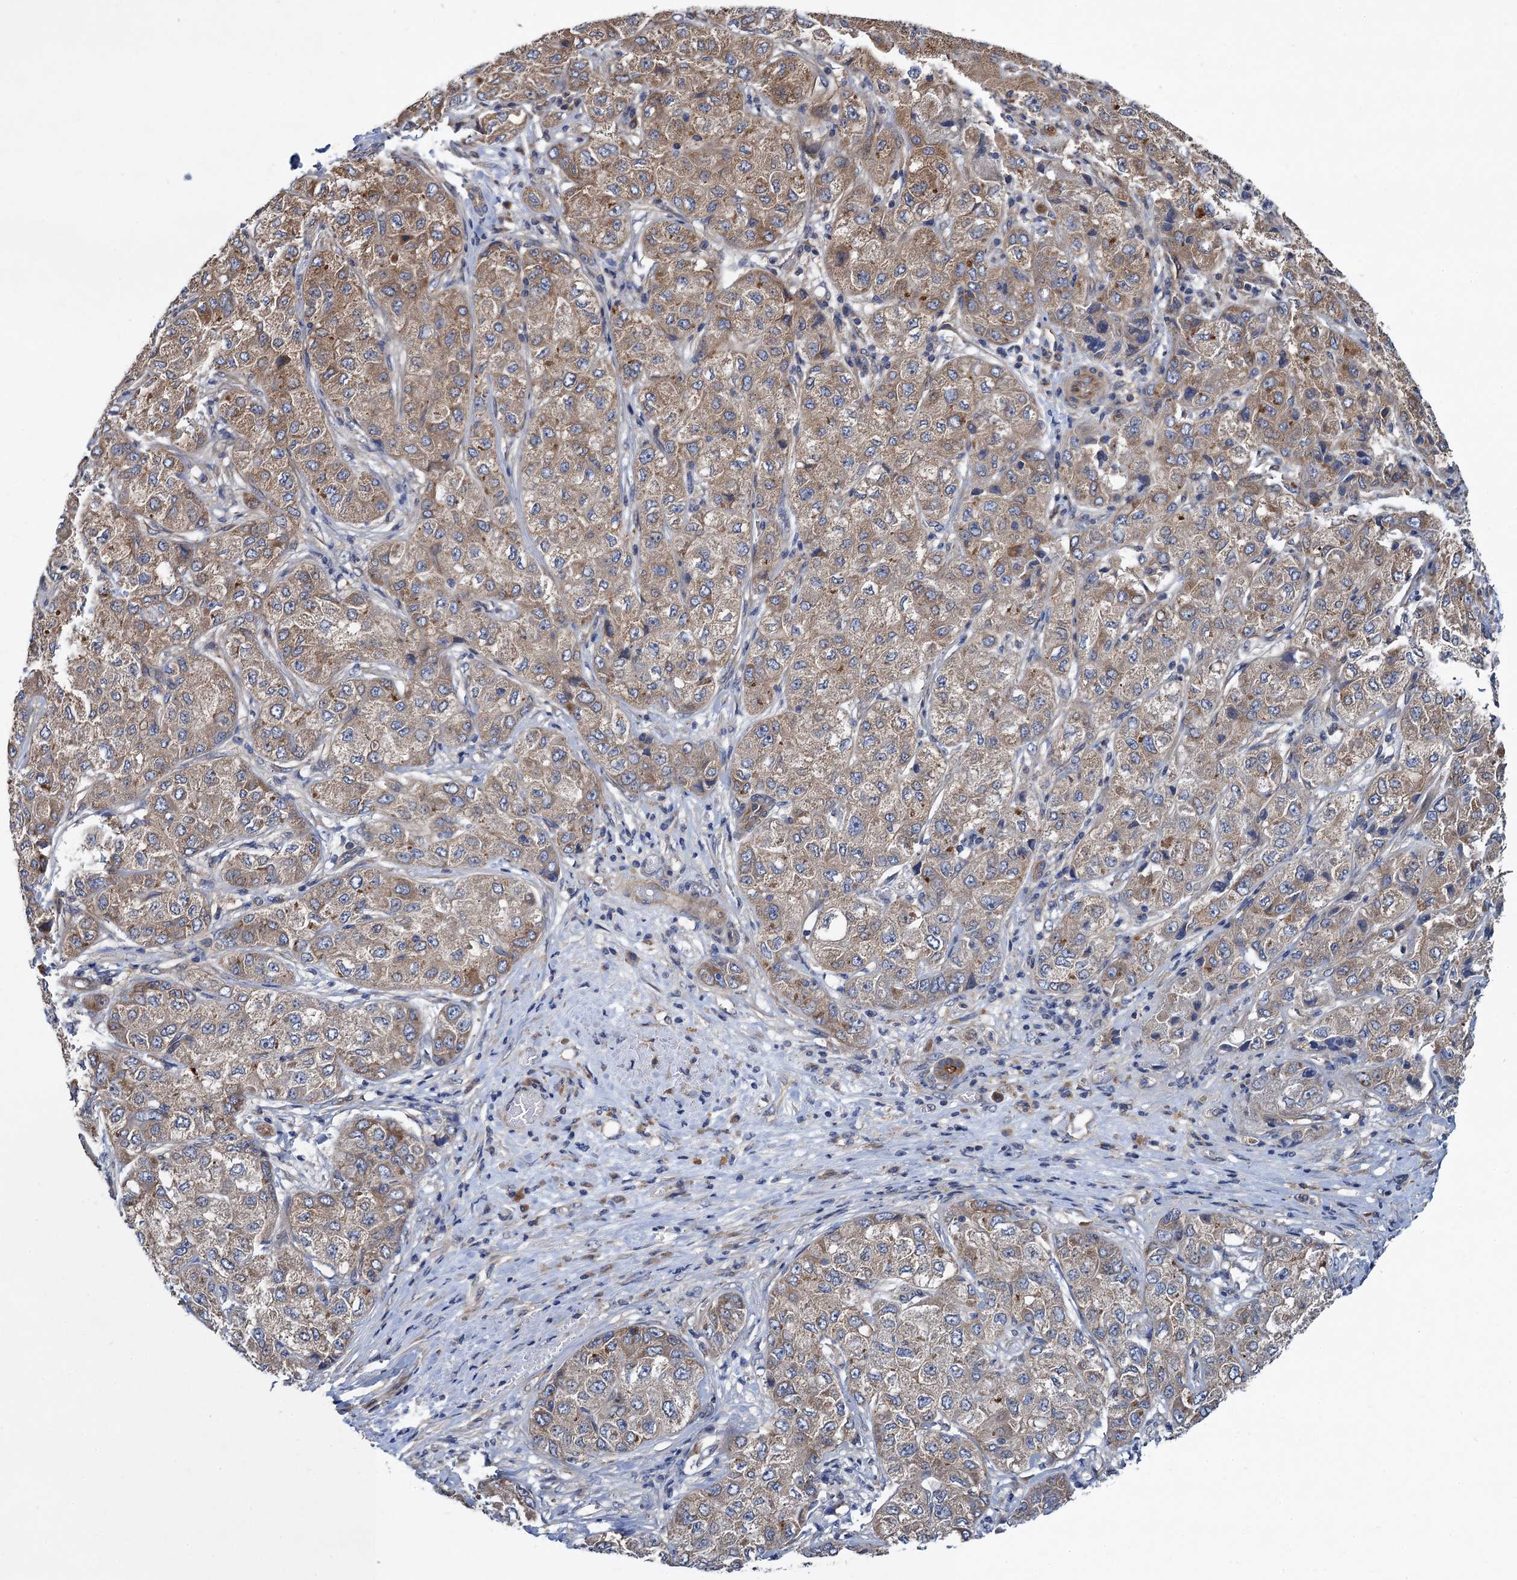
{"staining": {"intensity": "moderate", "quantity": ">75%", "location": "cytoplasmic/membranous"}, "tissue": "liver cancer", "cell_type": "Tumor cells", "image_type": "cancer", "snomed": [{"axis": "morphology", "description": "Carcinoma, Hepatocellular, NOS"}, {"axis": "topography", "description": "Liver"}], "caption": "The photomicrograph exhibits staining of liver cancer (hepatocellular carcinoma), revealing moderate cytoplasmic/membranous protein staining (brown color) within tumor cells.", "gene": "PJA2", "patient": {"sex": "male", "age": 80}}